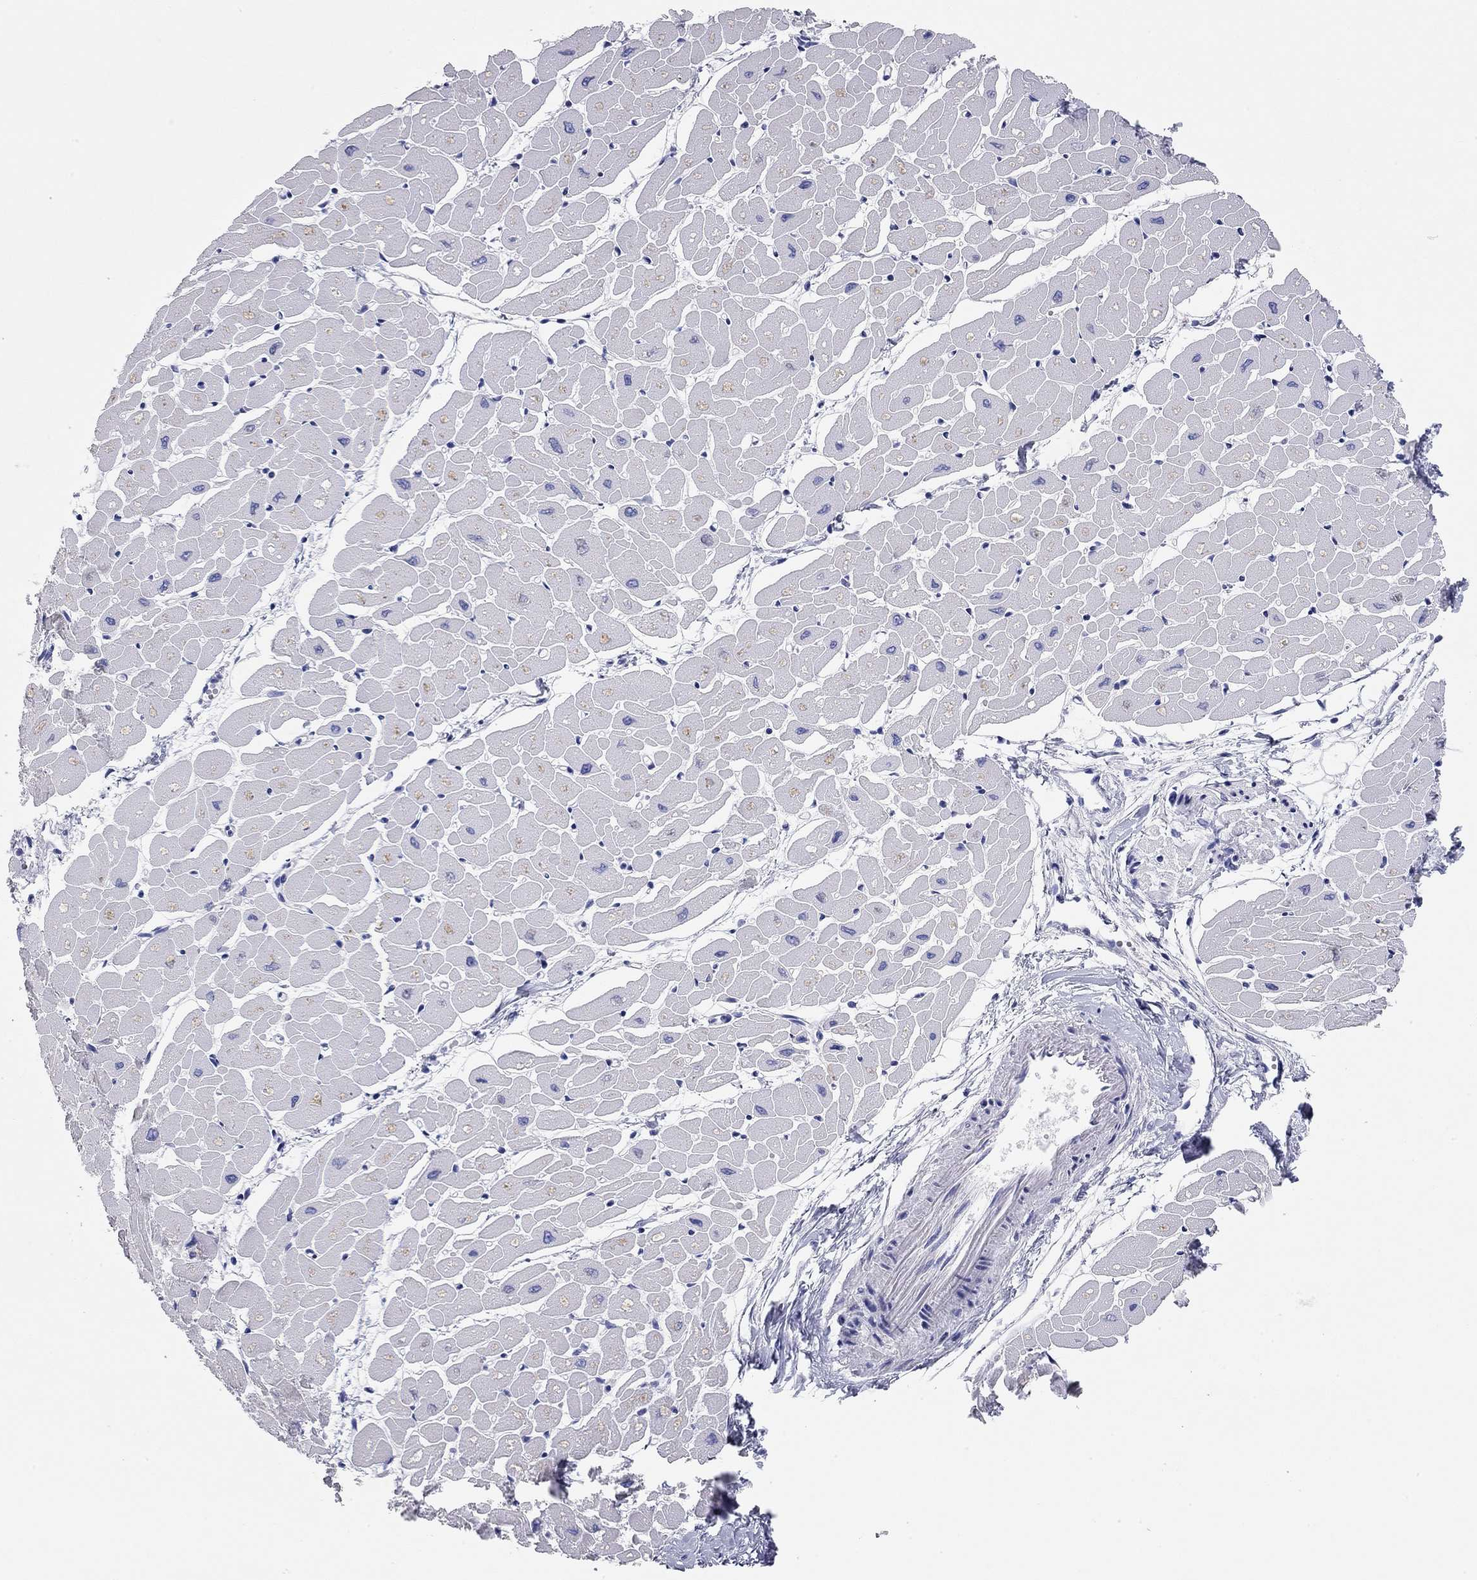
{"staining": {"intensity": "negative", "quantity": "none", "location": "none"}, "tissue": "heart muscle", "cell_type": "Cardiomyocytes", "image_type": "normal", "snomed": [{"axis": "morphology", "description": "Normal tissue, NOS"}, {"axis": "topography", "description": "Heart"}], "caption": "IHC histopathology image of benign heart muscle: heart muscle stained with DAB exhibits no significant protein expression in cardiomyocytes.", "gene": "CHI3L2", "patient": {"sex": "male", "age": 57}}